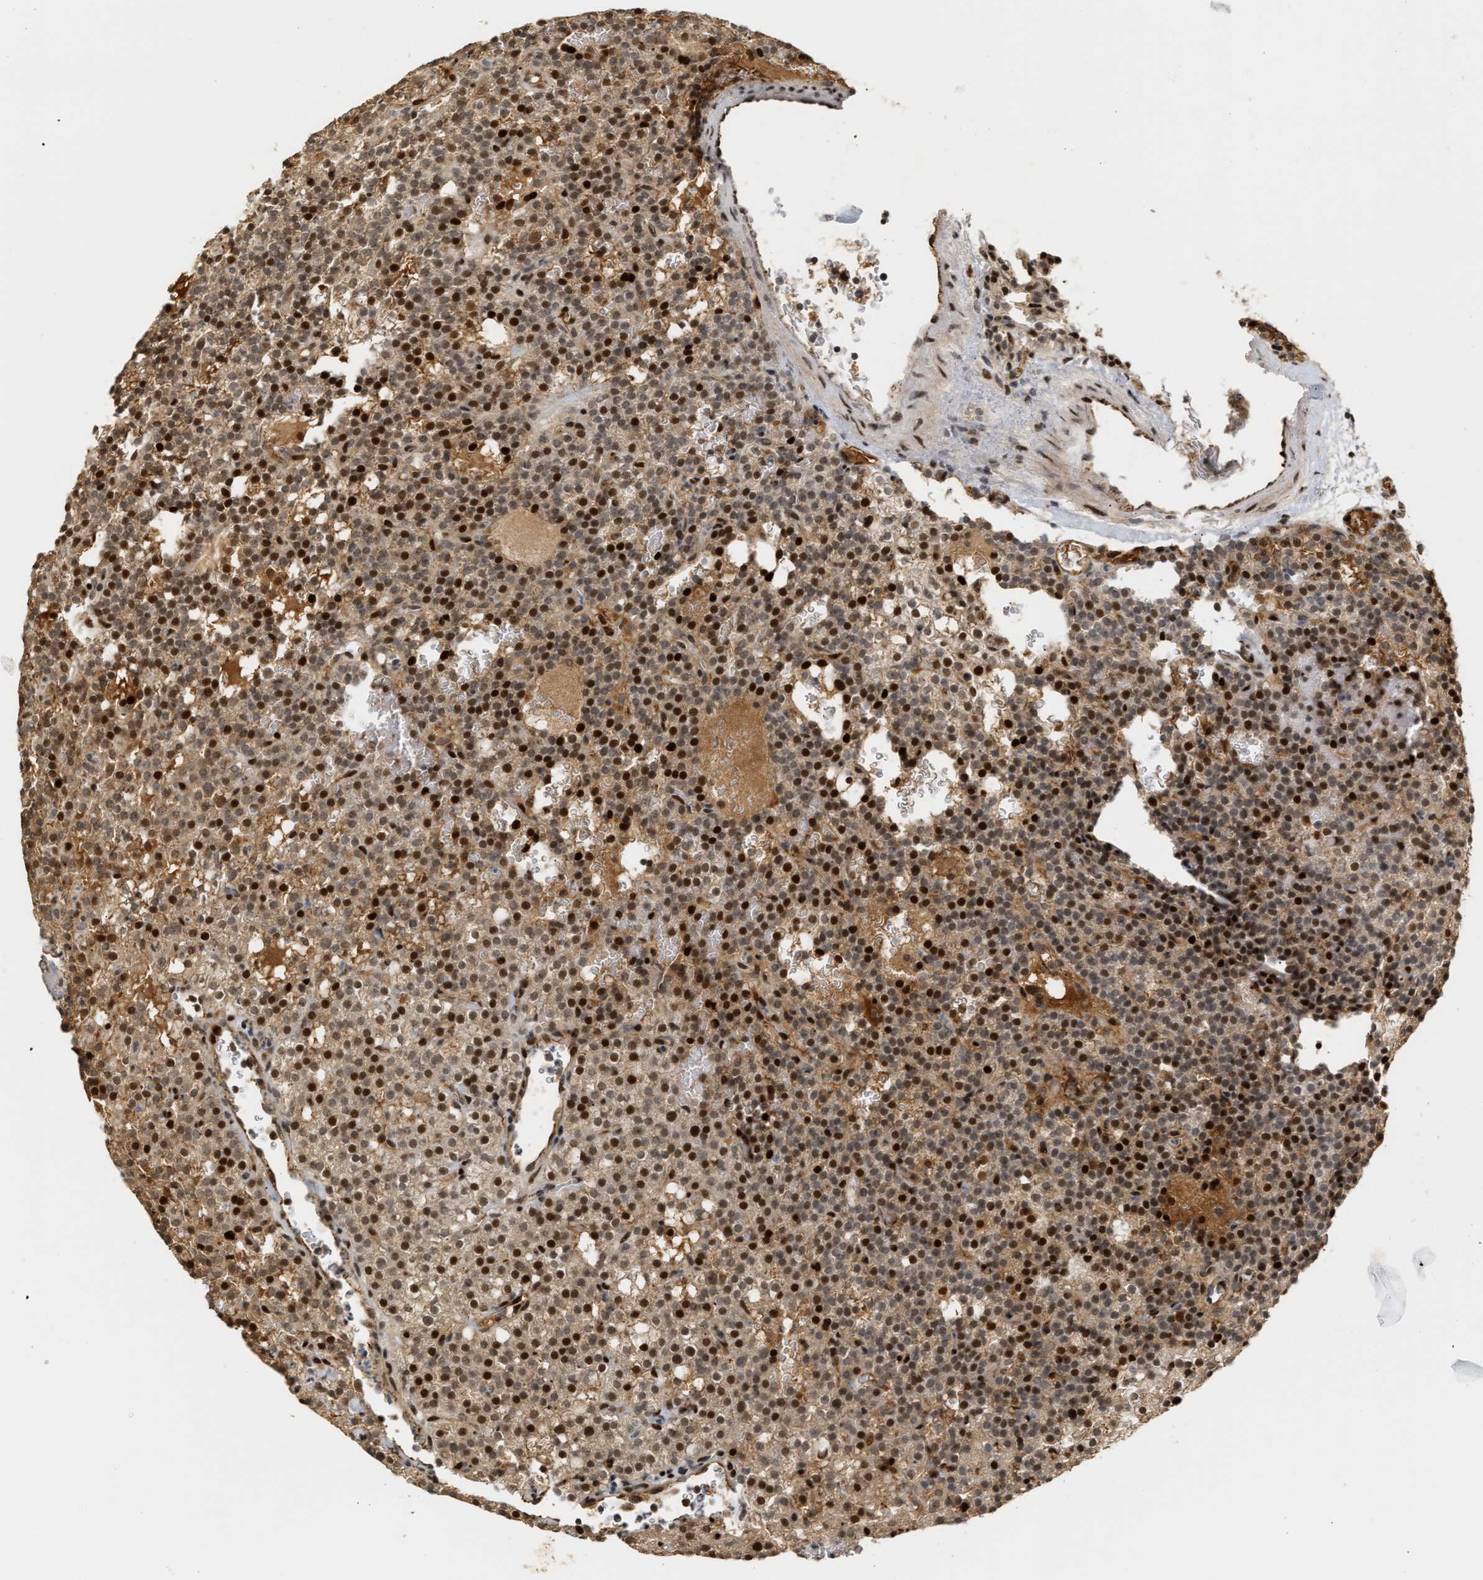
{"staining": {"intensity": "strong", "quantity": ">75%", "location": "cytoplasmic/membranous,nuclear"}, "tissue": "parathyroid gland", "cell_type": "Glandular cells", "image_type": "normal", "snomed": [{"axis": "morphology", "description": "Normal tissue, NOS"}, {"axis": "morphology", "description": "Adenoma, NOS"}, {"axis": "topography", "description": "Parathyroid gland"}], "caption": "A micrograph showing strong cytoplasmic/membranous,nuclear positivity in about >75% of glandular cells in unremarkable parathyroid gland, as visualized by brown immunohistochemical staining.", "gene": "ZFAND5", "patient": {"sex": "female", "age": 74}}